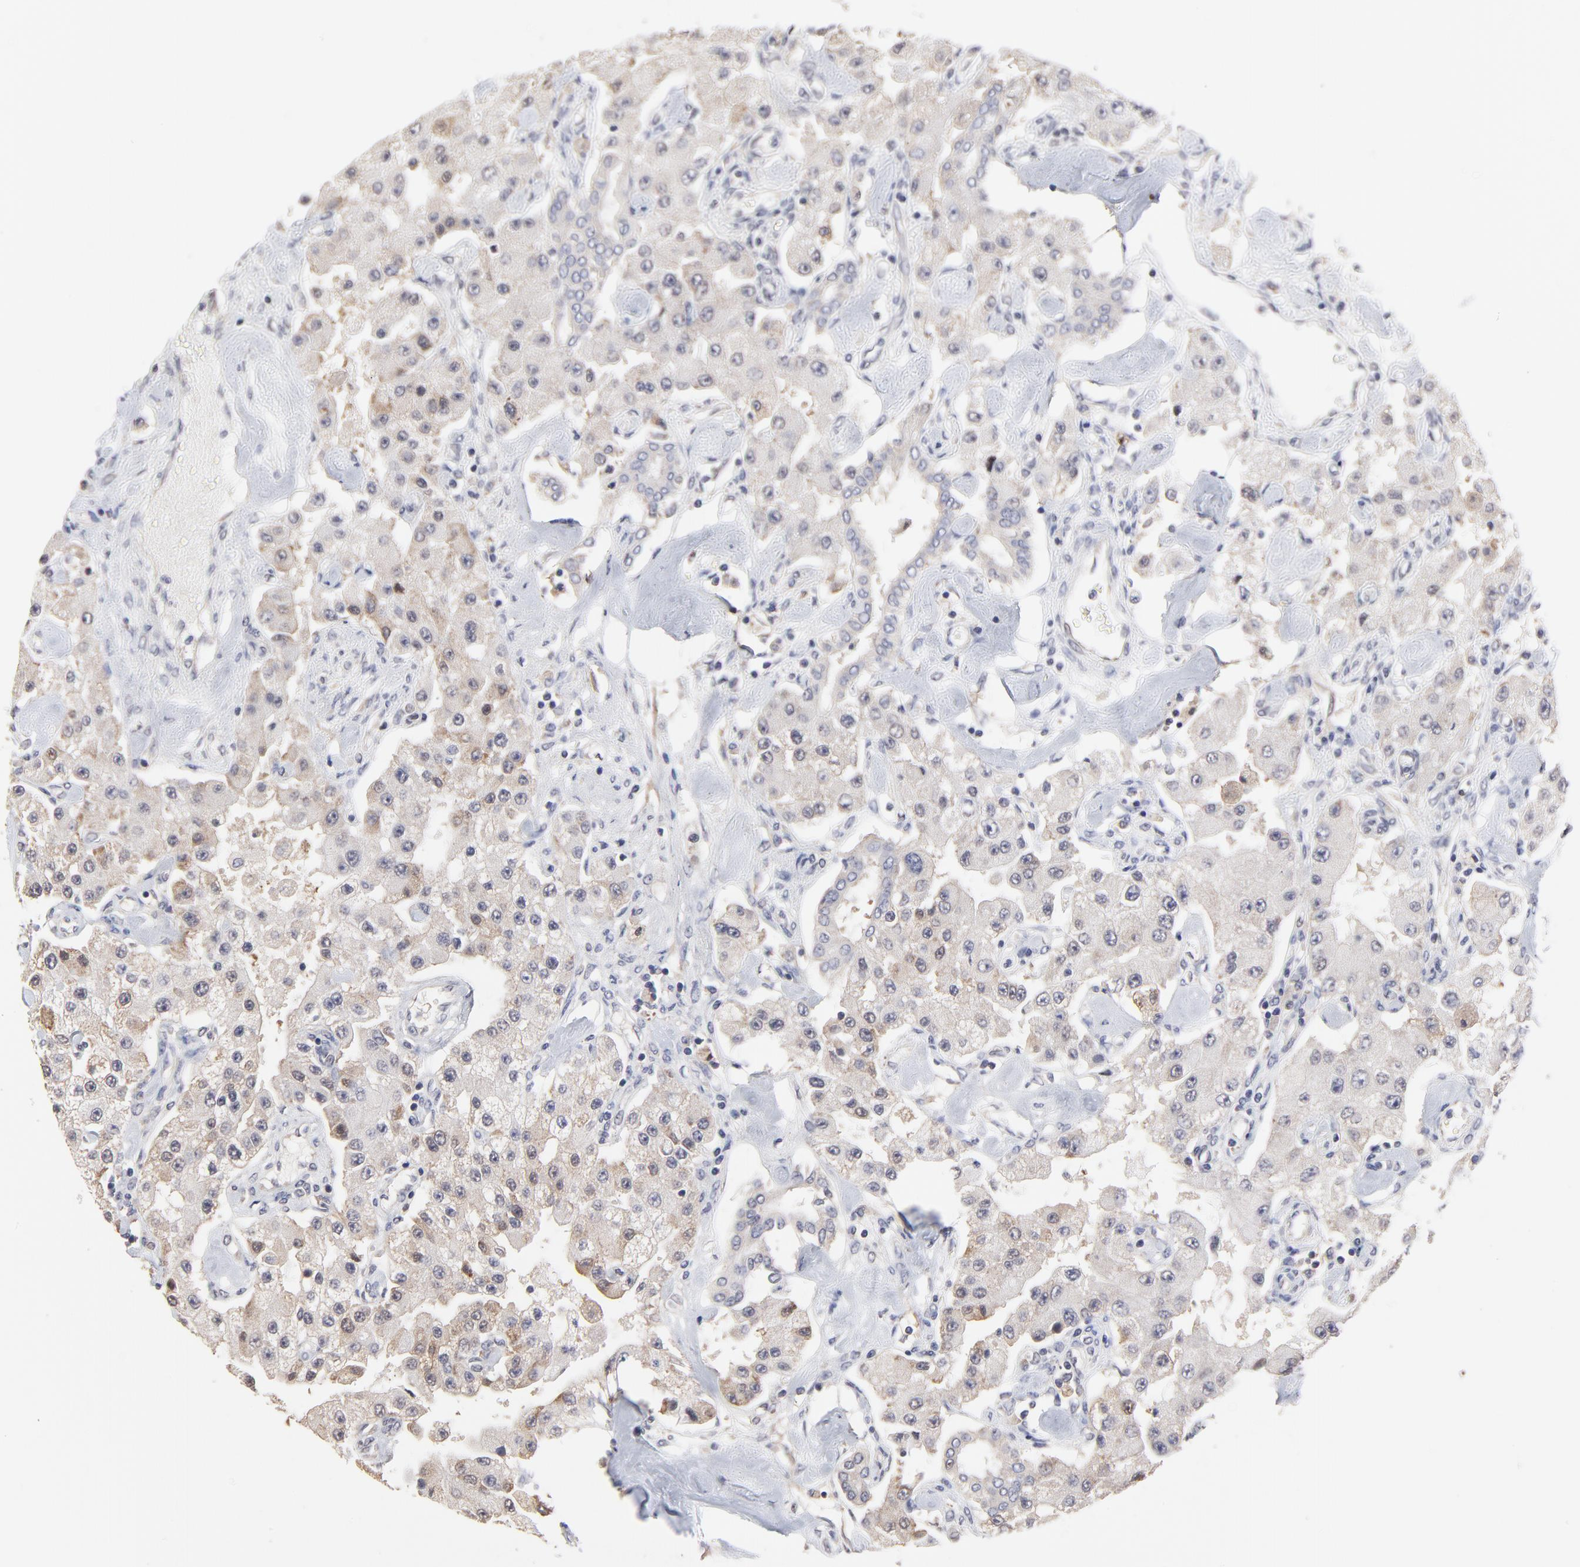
{"staining": {"intensity": "moderate", "quantity": "25%-75%", "location": "cytoplasmic/membranous"}, "tissue": "carcinoid", "cell_type": "Tumor cells", "image_type": "cancer", "snomed": [{"axis": "morphology", "description": "Carcinoid, malignant, NOS"}, {"axis": "topography", "description": "Pancreas"}], "caption": "A histopathology image showing moderate cytoplasmic/membranous staining in approximately 25%-75% of tumor cells in carcinoid (malignant), as visualized by brown immunohistochemical staining.", "gene": "CCT2", "patient": {"sex": "male", "age": 41}}